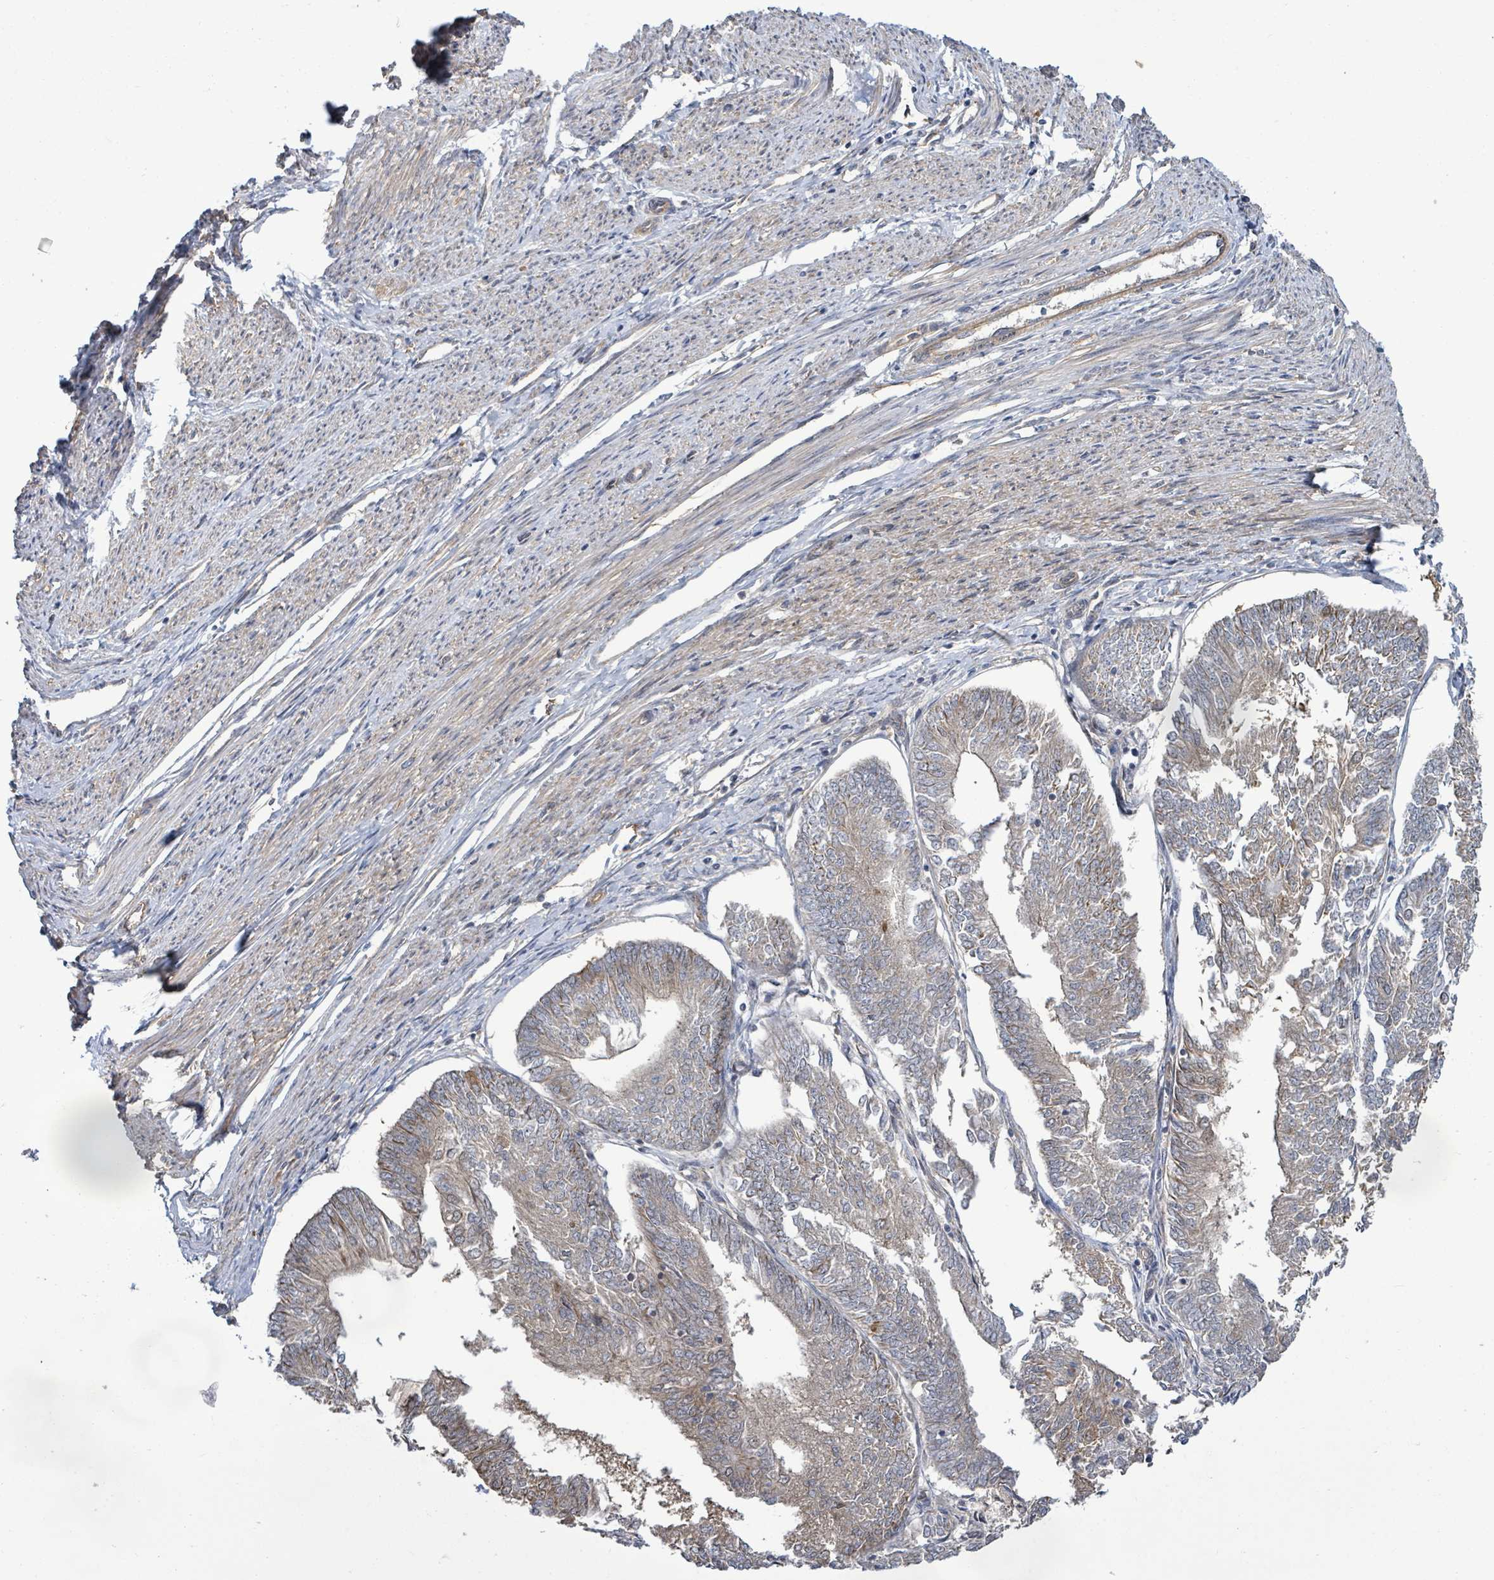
{"staining": {"intensity": "moderate", "quantity": "25%-75%", "location": "cytoplasmic/membranous"}, "tissue": "endometrial cancer", "cell_type": "Tumor cells", "image_type": "cancer", "snomed": [{"axis": "morphology", "description": "Adenocarcinoma, NOS"}, {"axis": "topography", "description": "Endometrium"}], "caption": "Brown immunohistochemical staining in human endometrial adenocarcinoma shows moderate cytoplasmic/membranous positivity in approximately 25%-75% of tumor cells.", "gene": "KBTBD11", "patient": {"sex": "female", "age": 58}}